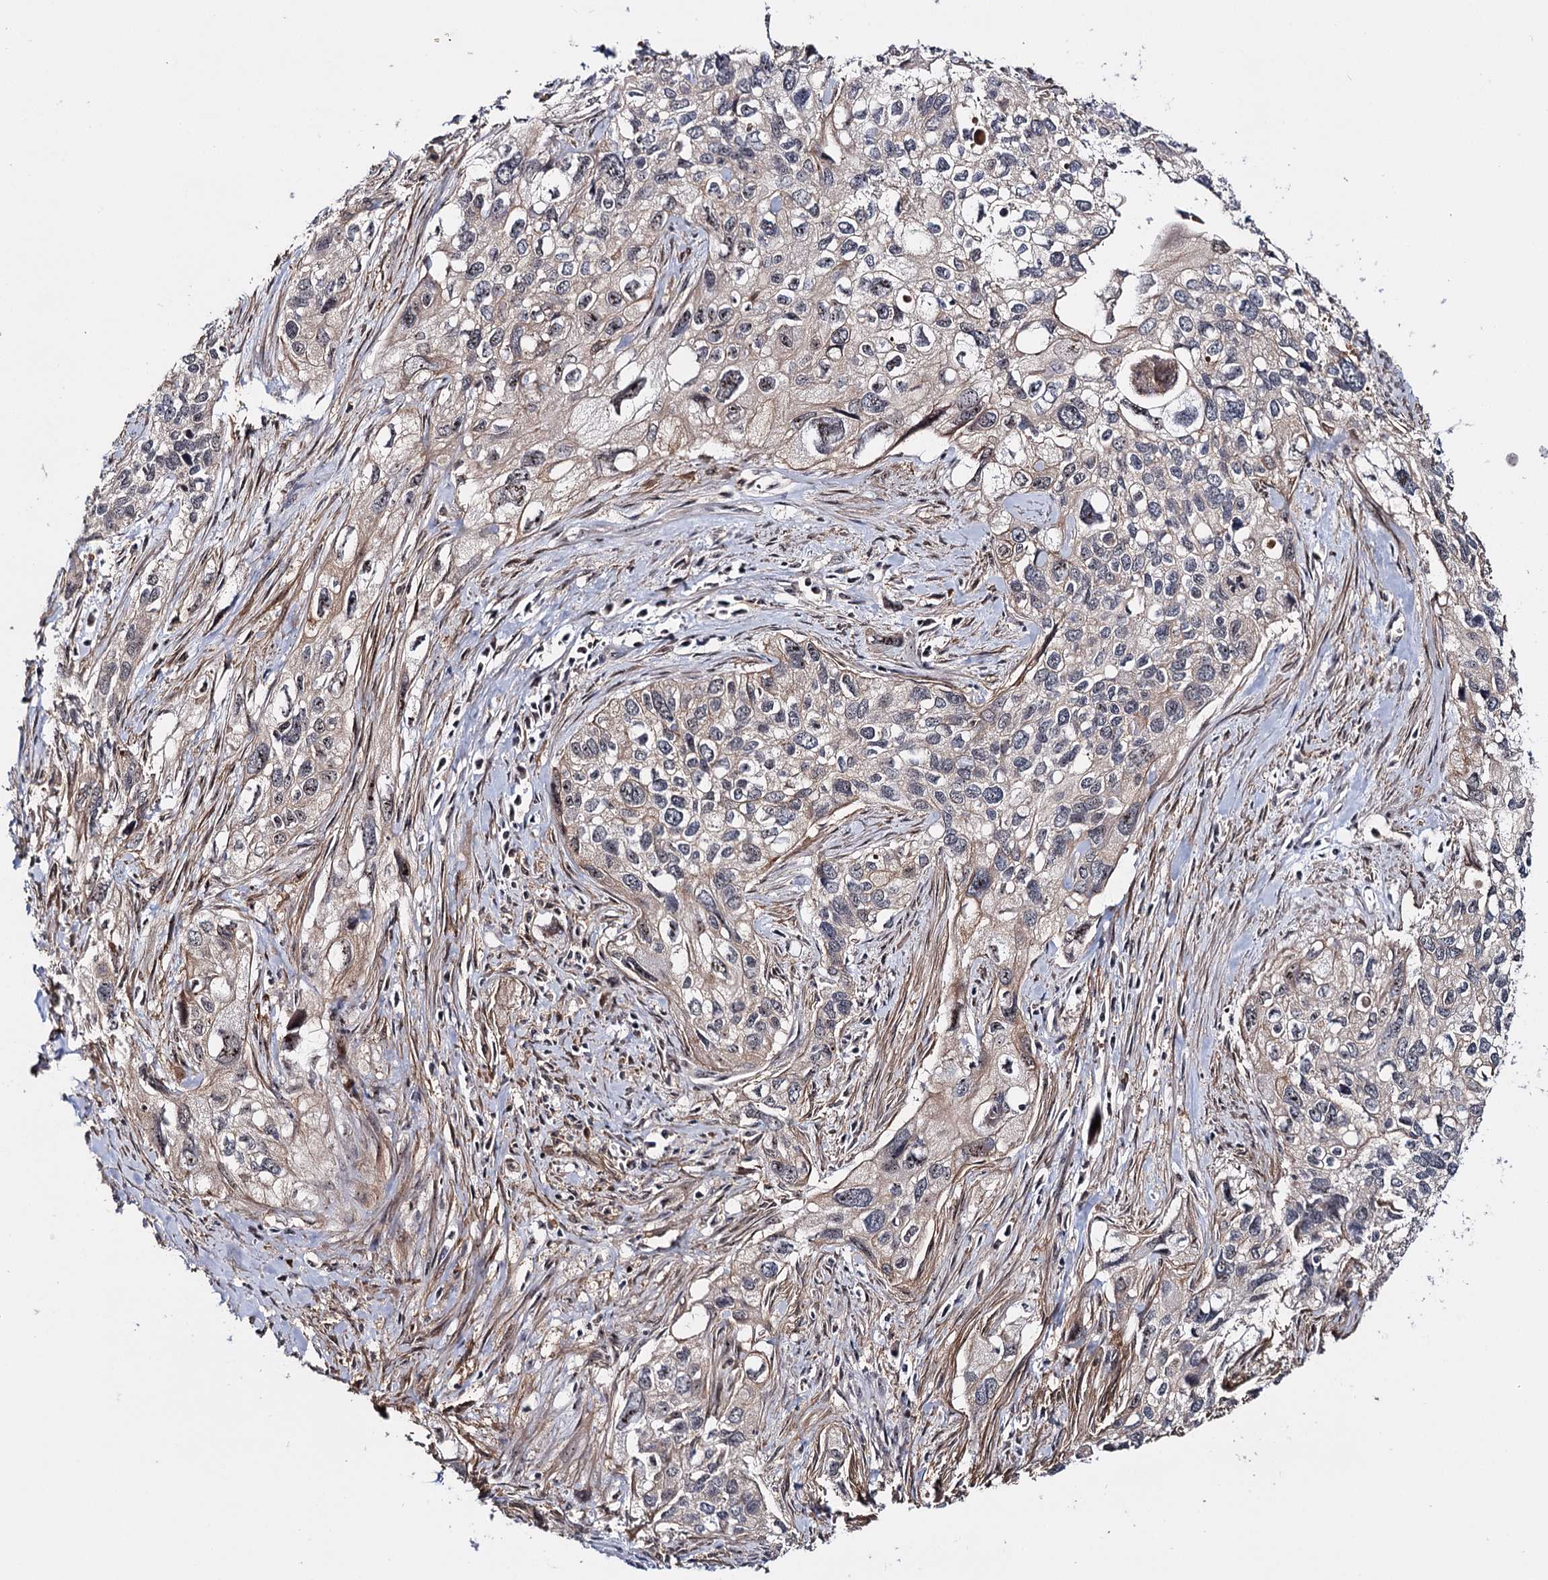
{"staining": {"intensity": "weak", "quantity": "<25%", "location": "cytoplasmic/membranous"}, "tissue": "cervical cancer", "cell_type": "Tumor cells", "image_type": "cancer", "snomed": [{"axis": "morphology", "description": "Squamous cell carcinoma, NOS"}, {"axis": "topography", "description": "Cervix"}], "caption": "DAB (3,3'-diaminobenzidine) immunohistochemical staining of human cervical cancer (squamous cell carcinoma) reveals no significant staining in tumor cells.", "gene": "SUPT20H", "patient": {"sex": "female", "age": 55}}